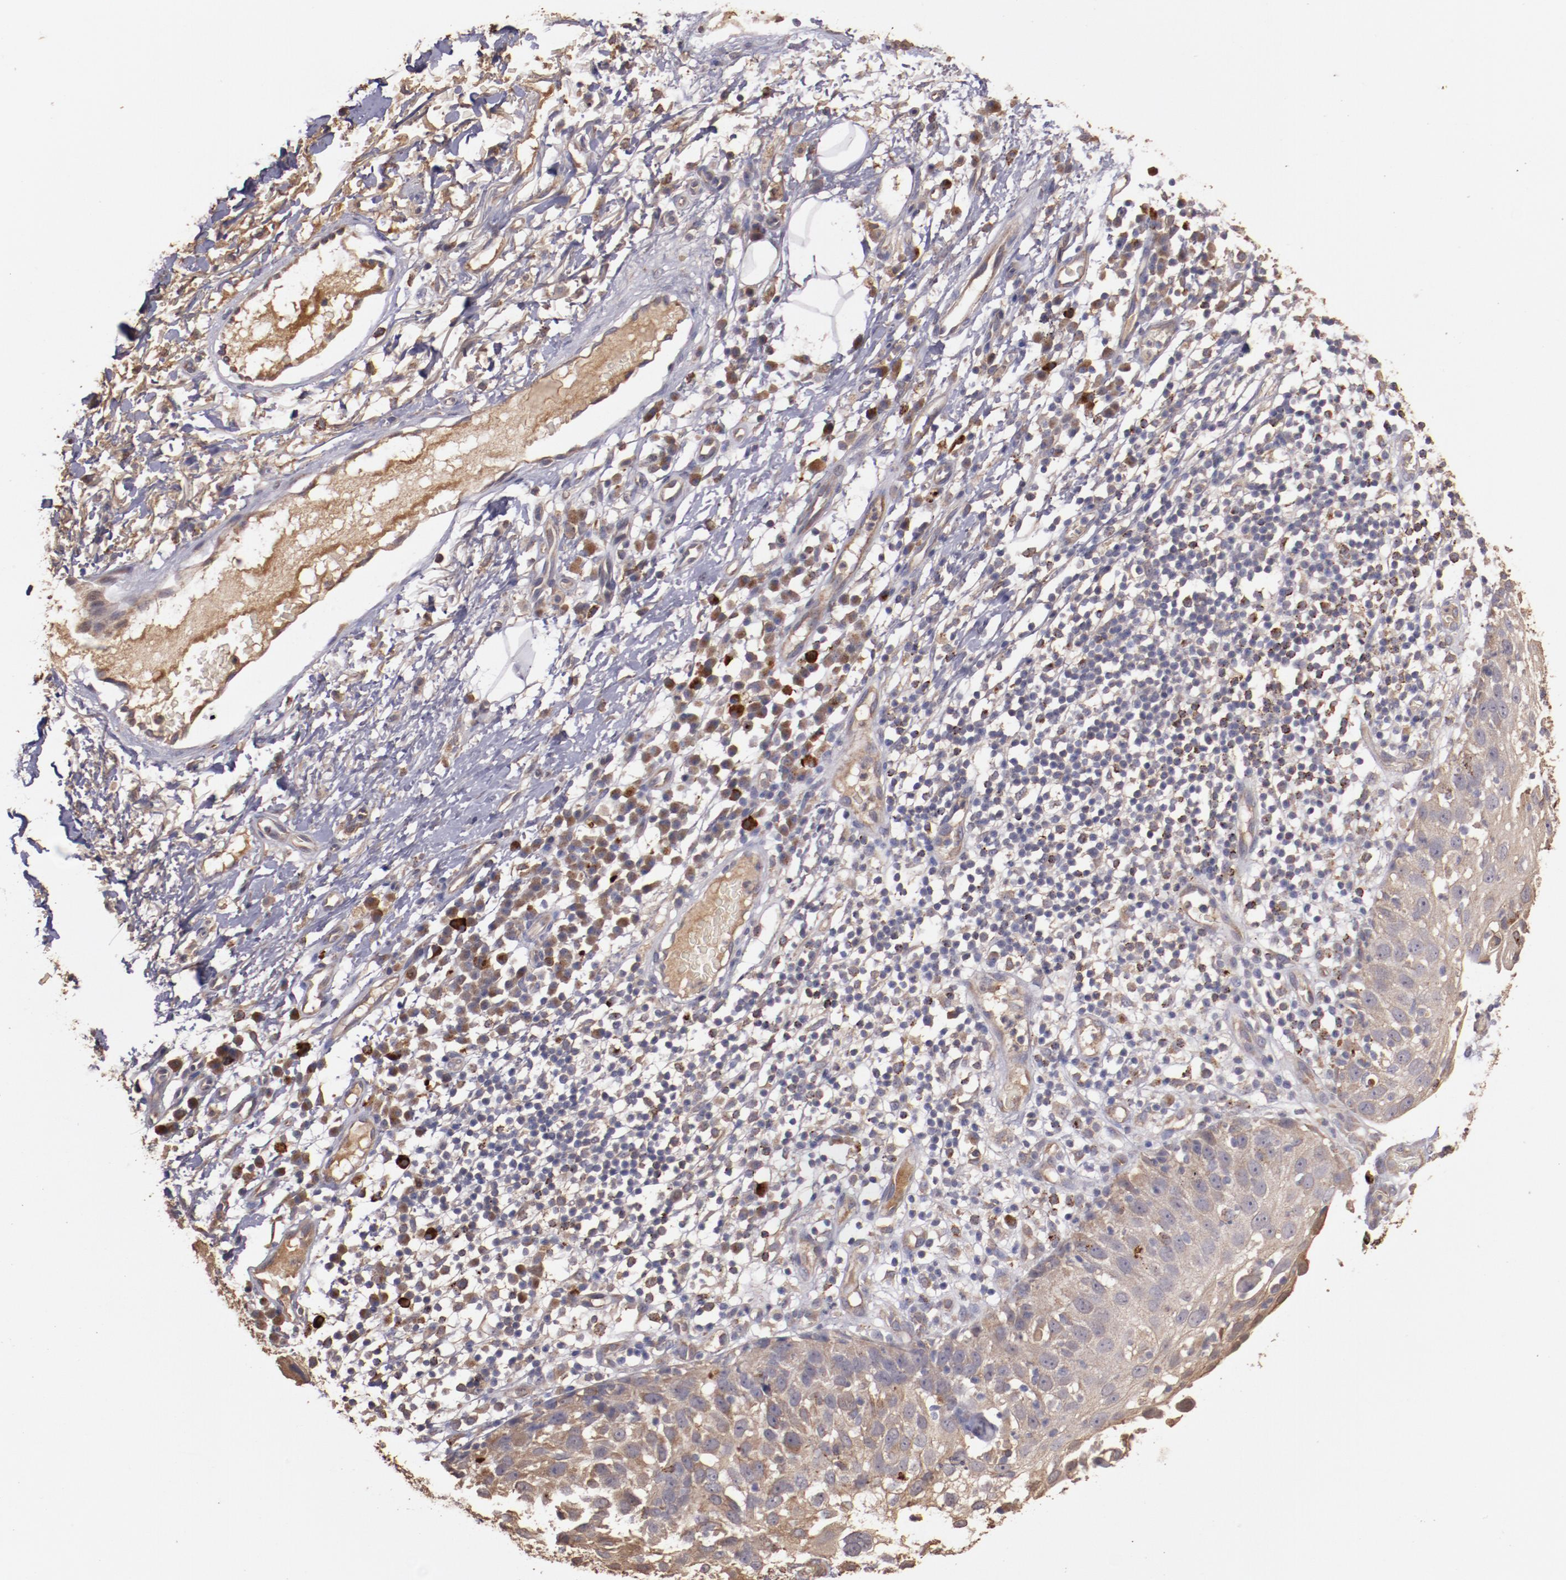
{"staining": {"intensity": "moderate", "quantity": ">75%", "location": "cytoplasmic/membranous"}, "tissue": "skin cancer", "cell_type": "Tumor cells", "image_type": "cancer", "snomed": [{"axis": "morphology", "description": "Squamous cell carcinoma, NOS"}, {"axis": "topography", "description": "Skin"}], "caption": "The photomicrograph shows staining of skin squamous cell carcinoma, revealing moderate cytoplasmic/membranous protein staining (brown color) within tumor cells. Nuclei are stained in blue.", "gene": "SRRD", "patient": {"sex": "male", "age": 87}}